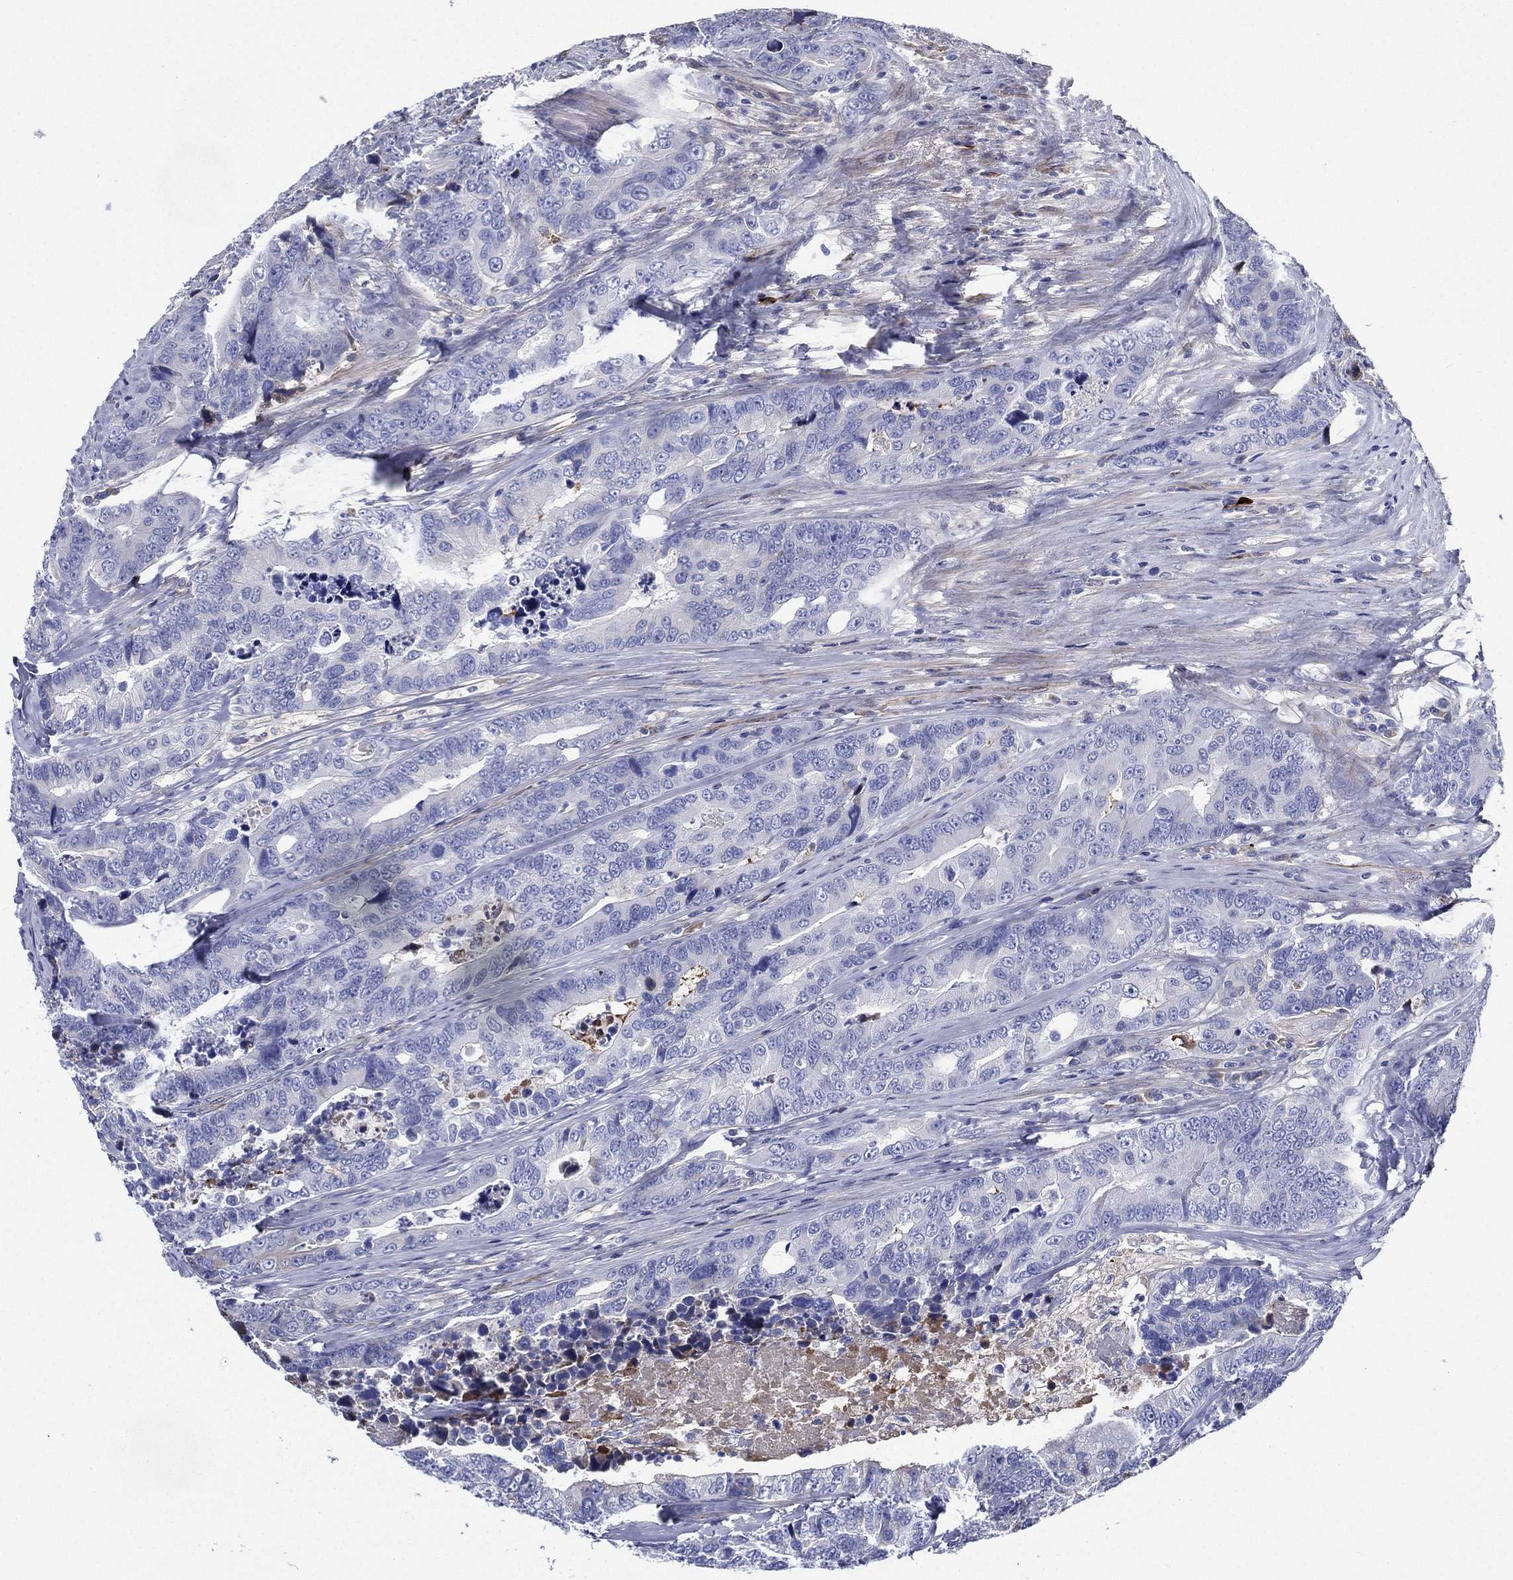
{"staining": {"intensity": "negative", "quantity": "none", "location": "none"}, "tissue": "colorectal cancer", "cell_type": "Tumor cells", "image_type": "cancer", "snomed": [{"axis": "morphology", "description": "Adenocarcinoma, NOS"}, {"axis": "topography", "description": "Colon"}], "caption": "A photomicrograph of colorectal cancer (adenocarcinoma) stained for a protein reveals no brown staining in tumor cells.", "gene": "TMPRSS11D", "patient": {"sex": "female", "age": 72}}